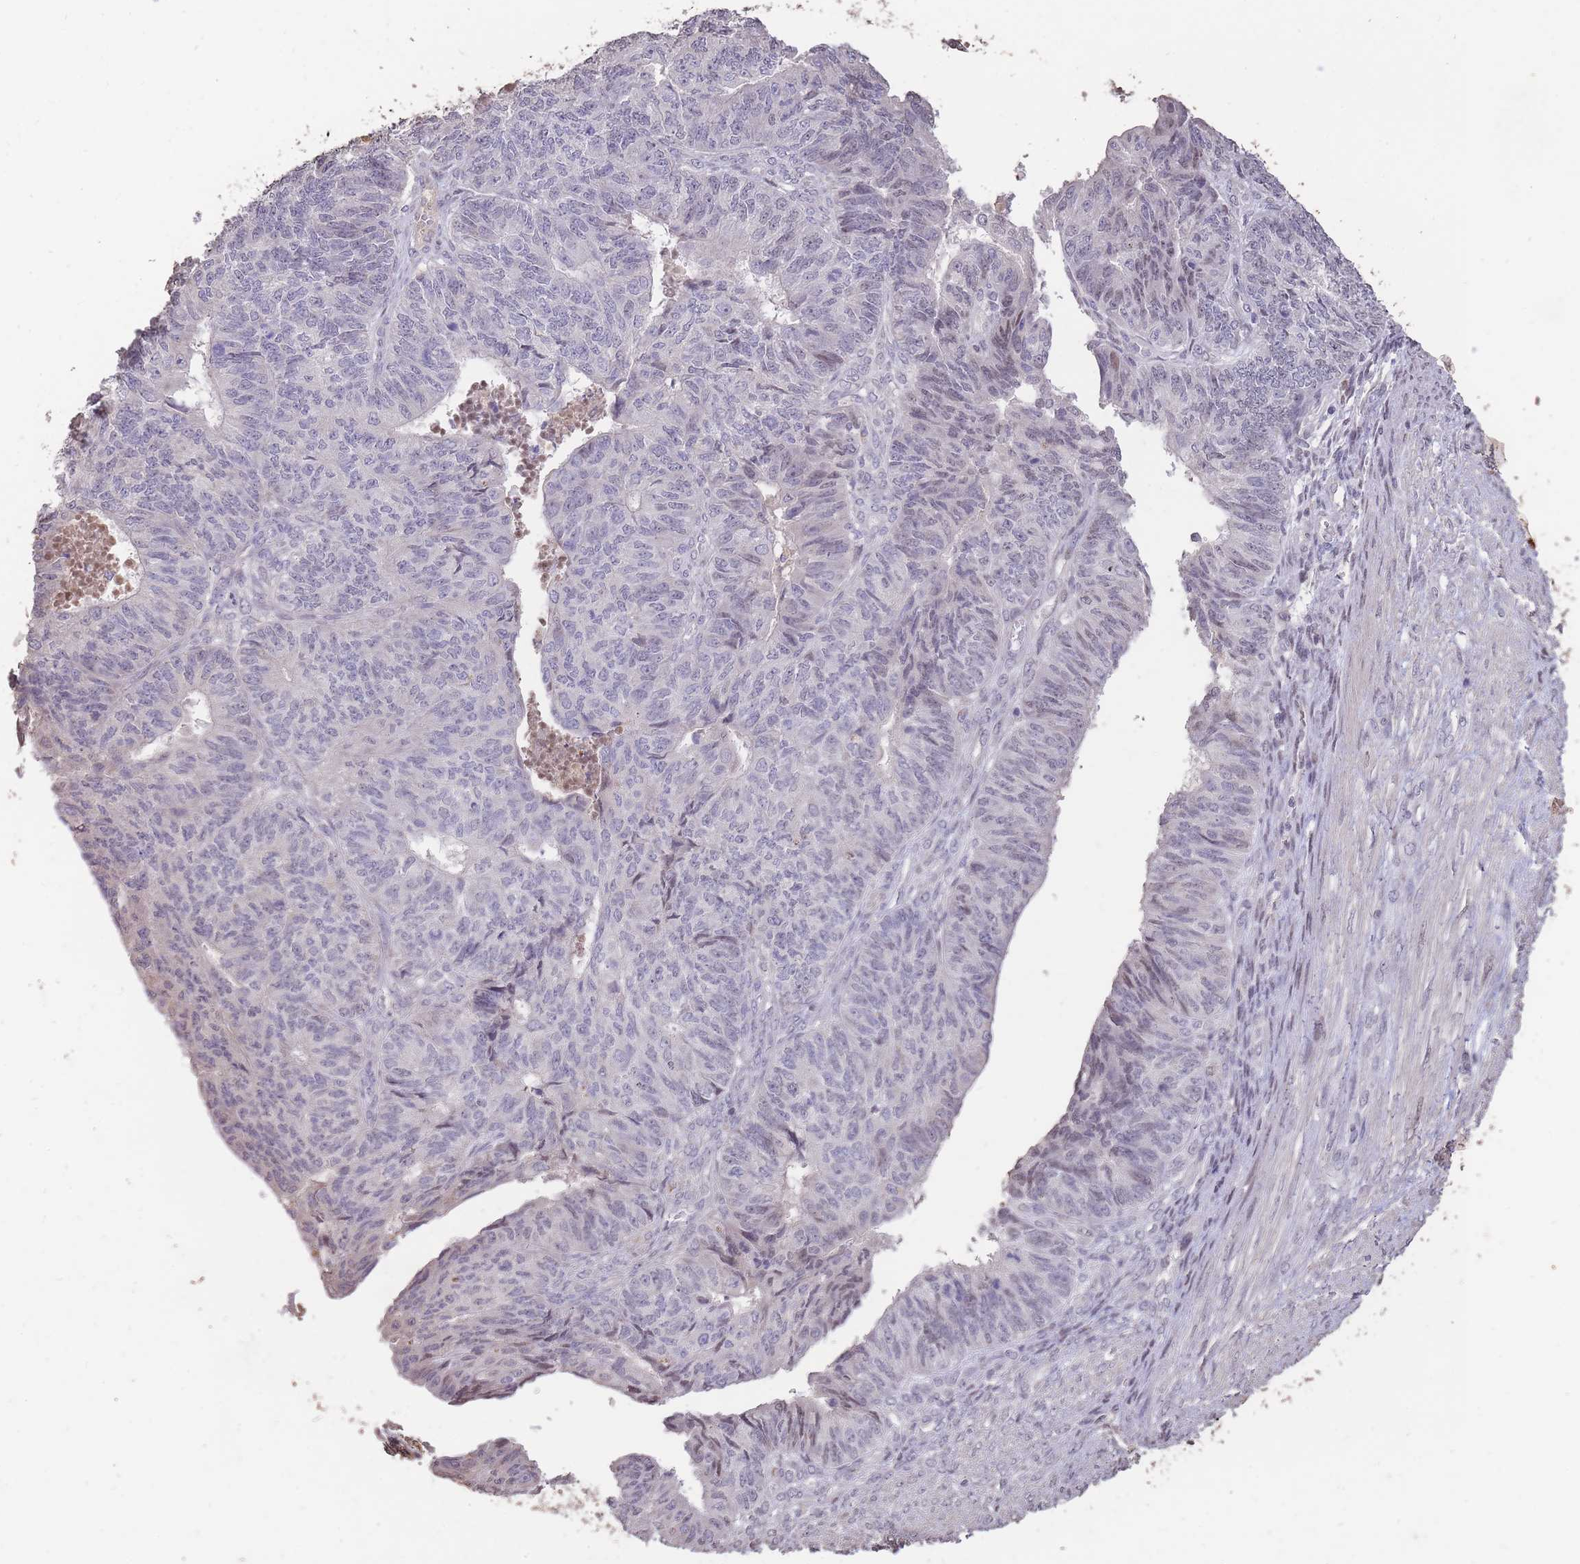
{"staining": {"intensity": "negative", "quantity": "none", "location": "none"}, "tissue": "endometrial cancer", "cell_type": "Tumor cells", "image_type": "cancer", "snomed": [{"axis": "morphology", "description": "Adenocarcinoma, NOS"}, {"axis": "topography", "description": "Endometrium"}], "caption": "A high-resolution micrograph shows immunohistochemistry staining of endometrial cancer, which displays no significant staining in tumor cells.", "gene": "RGS14", "patient": {"sex": "female", "age": 32}}